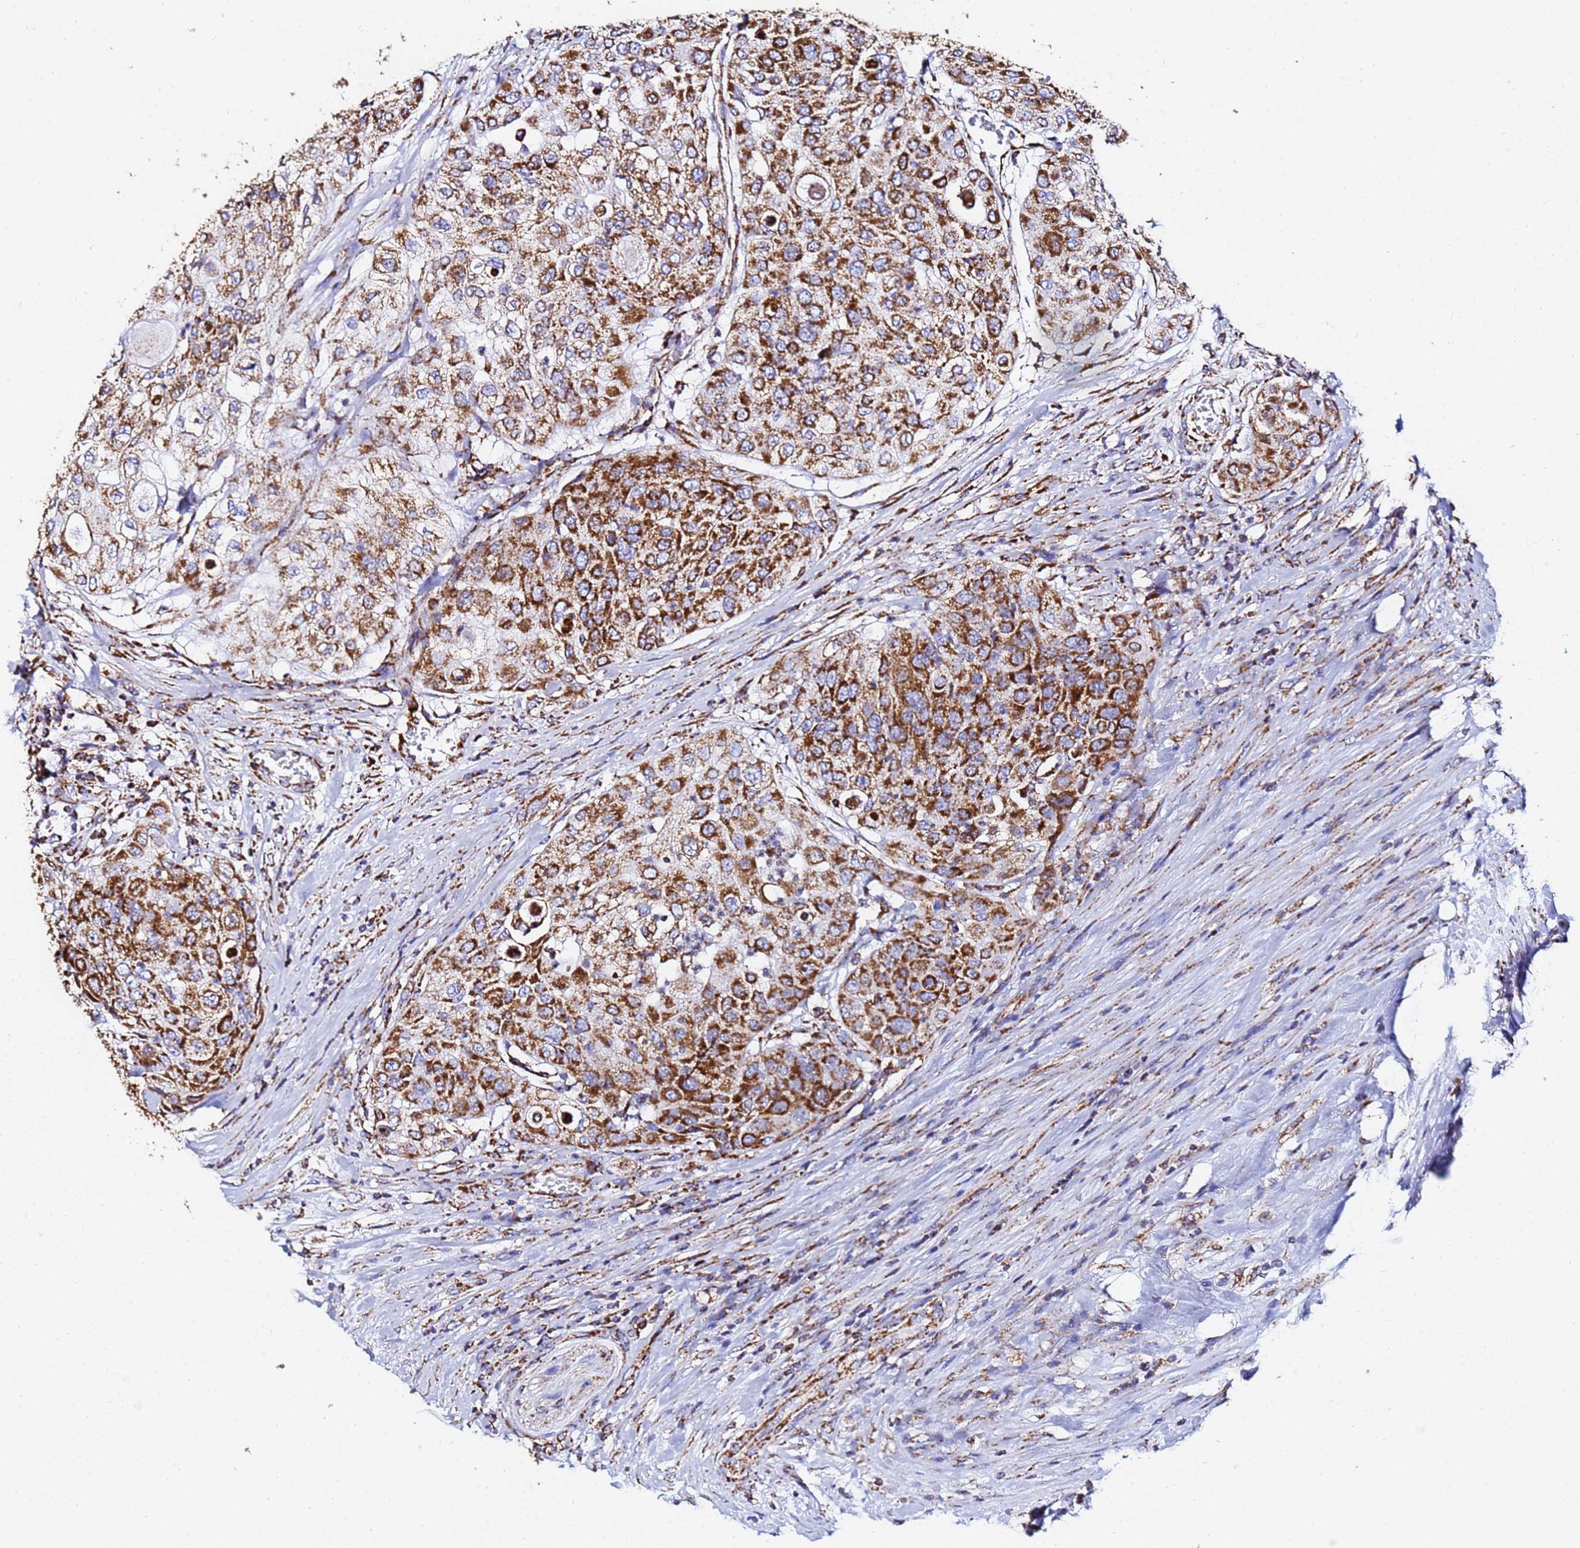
{"staining": {"intensity": "strong", "quantity": ">75%", "location": "cytoplasmic/membranous"}, "tissue": "urothelial cancer", "cell_type": "Tumor cells", "image_type": "cancer", "snomed": [{"axis": "morphology", "description": "Urothelial carcinoma, High grade"}, {"axis": "topography", "description": "Urinary bladder"}], "caption": "IHC histopathology image of neoplastic tissue: human urothelial cancer stained using immunohistochemistry demonstrates high levels of strong protein expression localized specifically in the cytoplasmic/membranous of tumor cells, appearing as a cytoplasmic/membranous brown color.", "gene": "PHB2", "patient": {"sex": "female", "age": 79}}